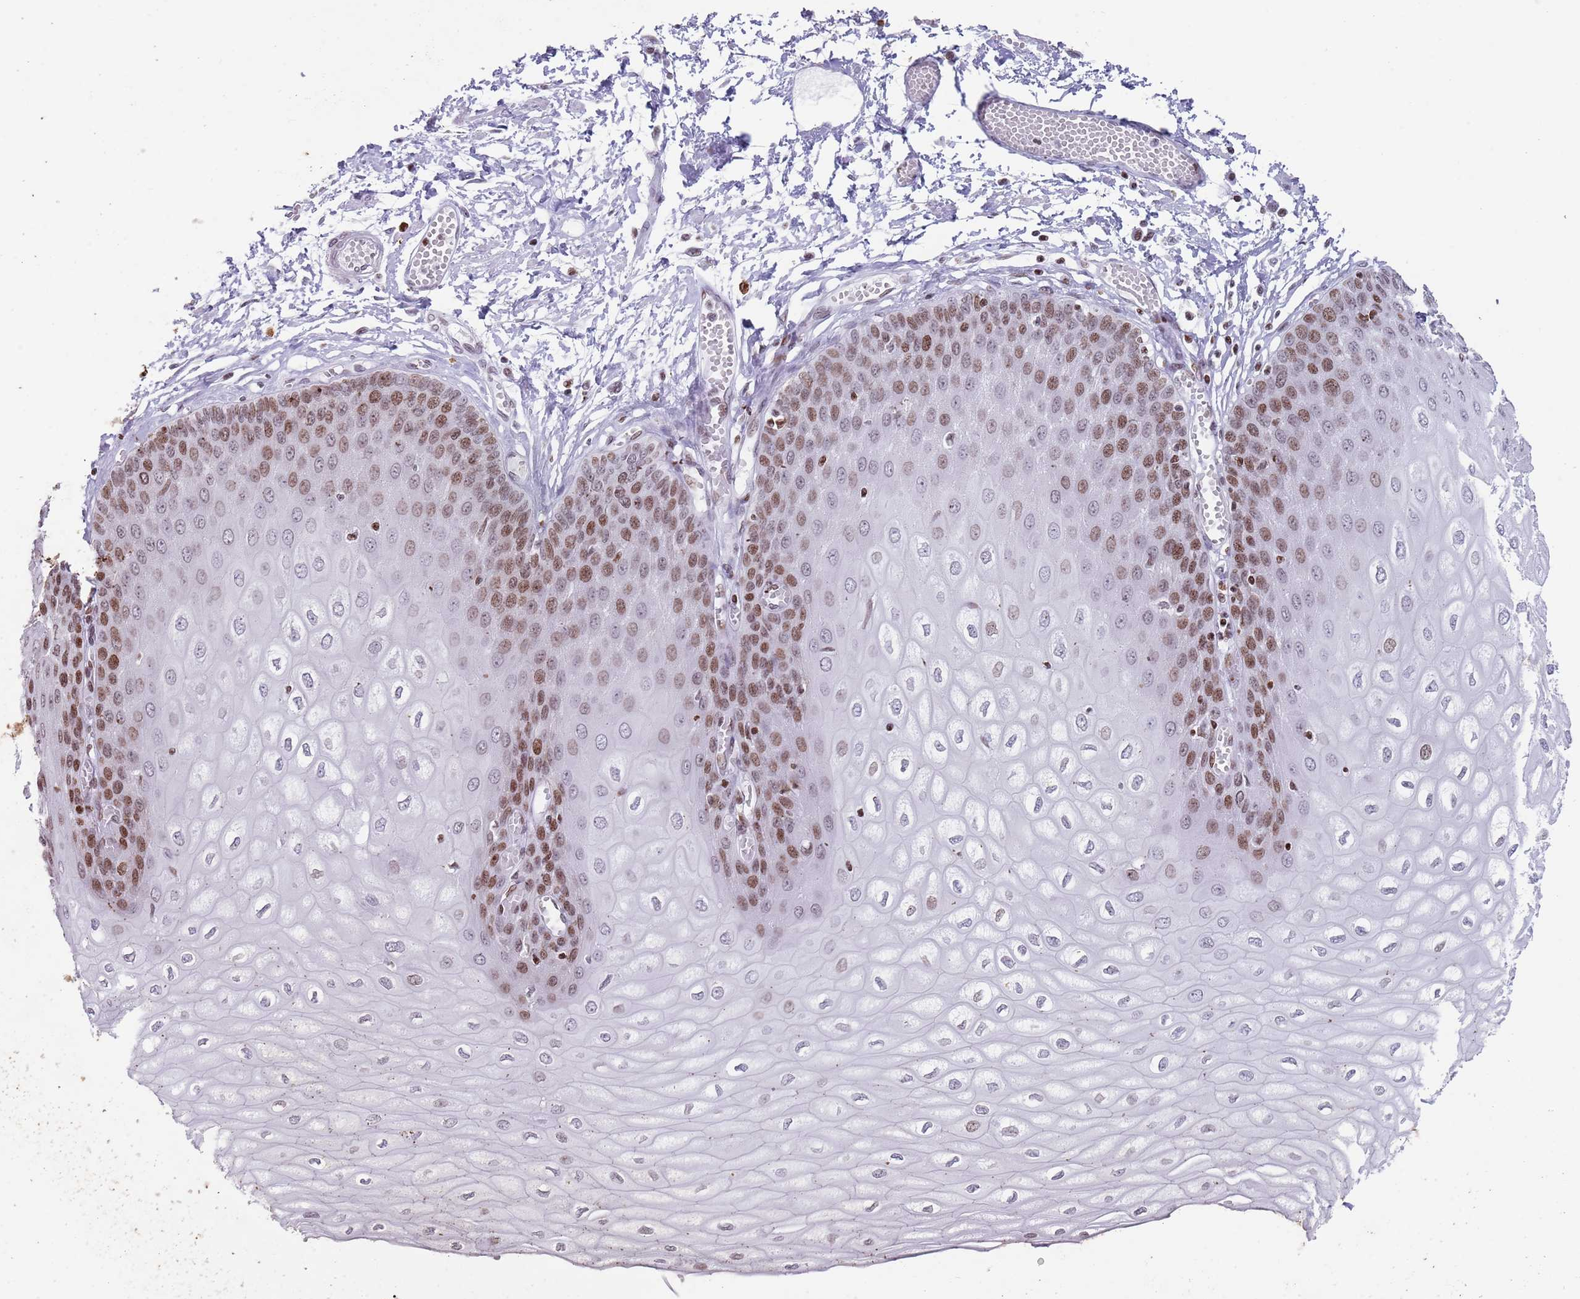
{"staining": {"intensity": "moderate", "quantity": ">75%", "location": "nuclear"}, "tissue": "esophagus", "cell_type": "Squamous epithelial cells", "image_type": "normal", "snomed": [{"axis": "morphology", "description": "Normal tissue, NOS"}, {"axis": "topography", "description": "Esophagus"}], "caption": "This photomicrograph shows immunohistochemistry (IHC) staining of normal esophagus, with medium moderate nuclear positivity in about >75% of squamous epithelial cells.", "gene": "ENSG00000285547", "patient": {"sex": "male", "age": 60}}